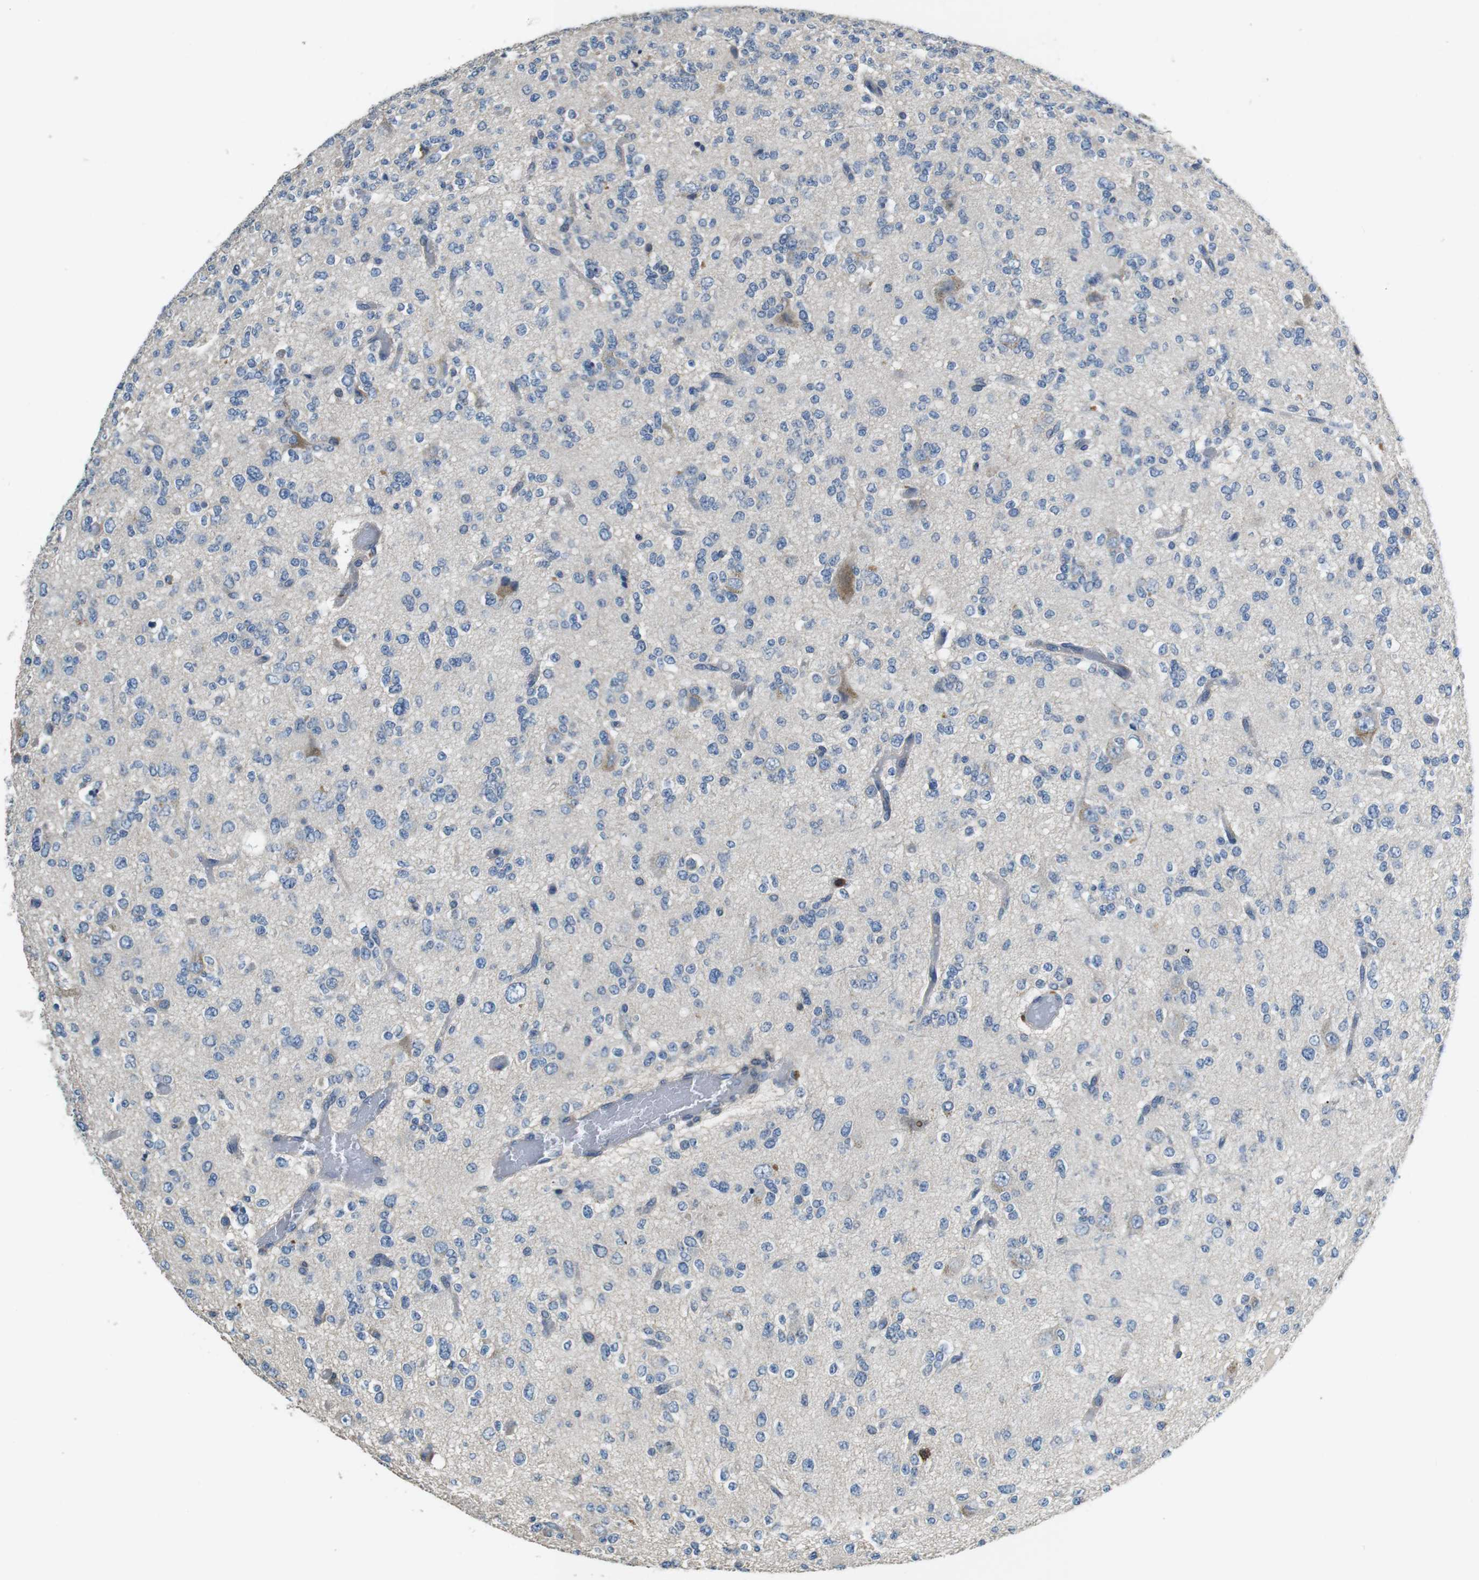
{"staining": {"intensity": "weak", "quantity": "<25%", "location": "cytoplasmic/membranous"}, "tissue": "glioma", "cell_type": "Tumor cells", "image_type": "cancer", "snomed": [{"axis": "morphology", "description": "Glioma, malignant, Low grade"}, {"axis": "topography", "description": "Brain"}], "caption": "High magnification brightfield microscopy of malignant glioma (low-grade) stained with DAB (3,3'-diaminobenzidine) (brown) and counterstained with hematoxylin (blue): tumor cells show no significant staining. (DAB (3,3'-diaminobenzidine) immunohistochemistry, high magnification).", "gene": "CD6", "patient": {"sex": "male", "age": 38}}